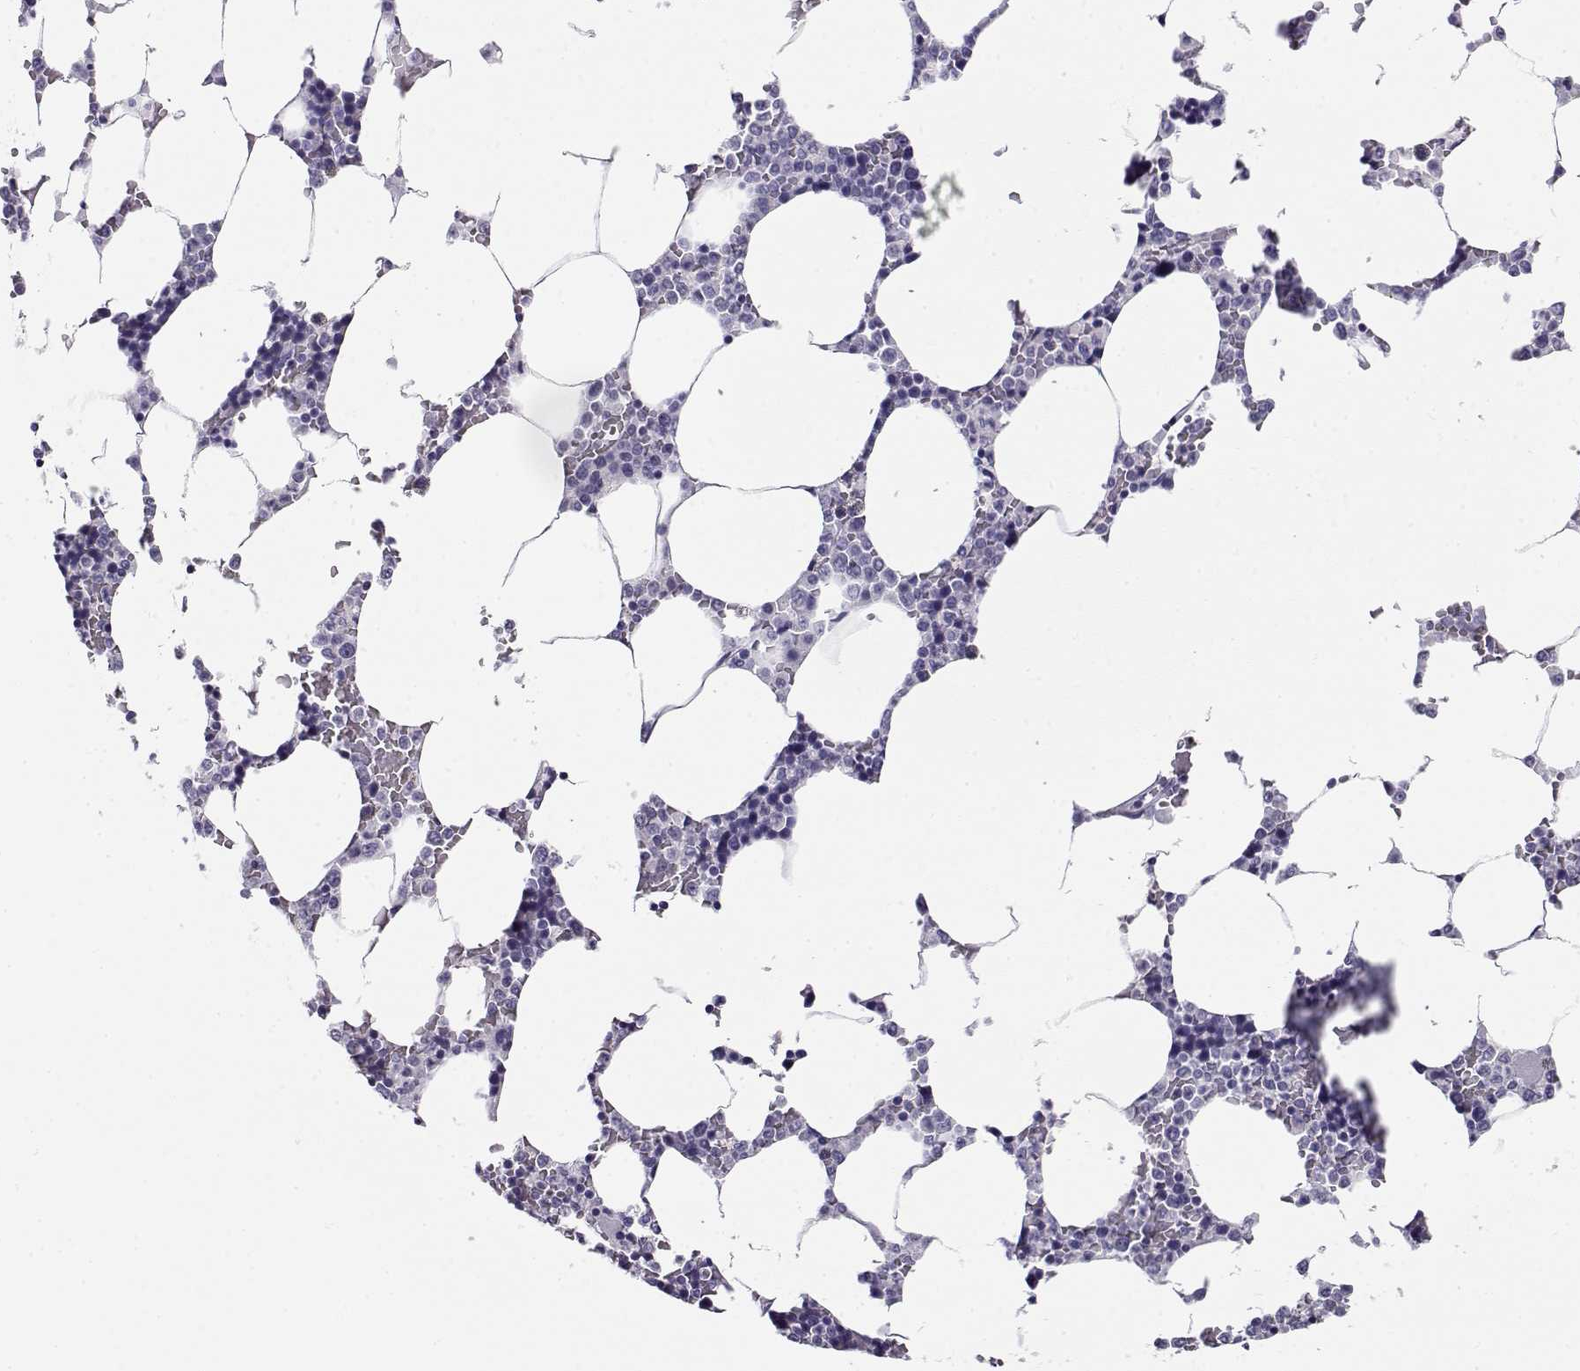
{"staining": {"intensity": "negative", "quantity": "none", "location": "none"}, "tissue": "bone marrow", "cell_type": "Hematopoietic cells", "image_type": "normal", "snomed": [{"axis": "morphology", "description": "Normal tissue, NOS"}, {"axis": "topography", "description": "Bone marrow"}], "caption": "Immunohistochemical staining of normal human bone marrow shows no significant positivity in hematopoietic cells.", "gene": "CABS1", "patient": {"sex": "male", "age": 63}}